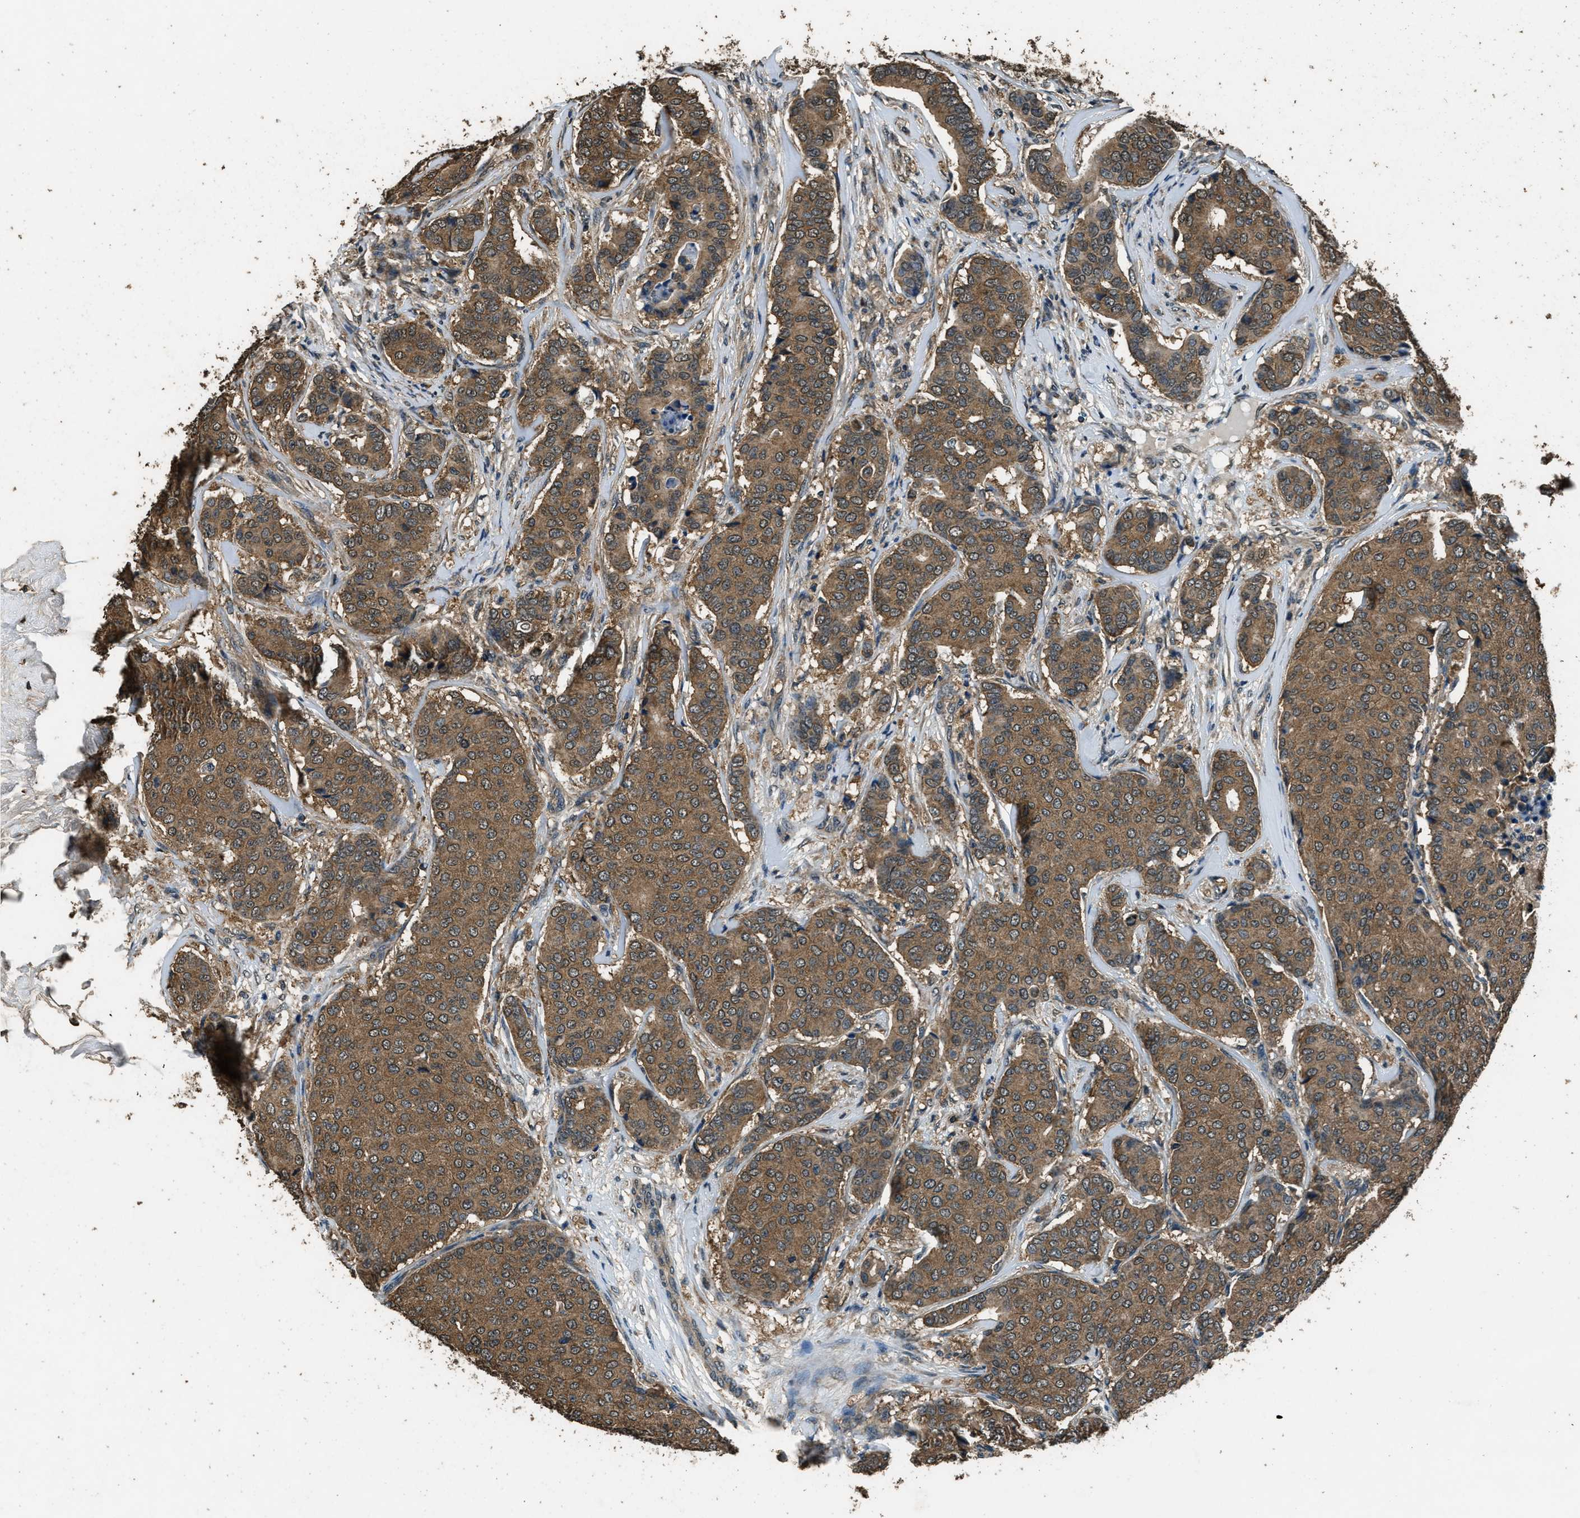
{"staining": {"intensity": "moderate", "quantity": ">75%", "location": "cytoplasmic/membranous"}, "tissue": "breast cancer", "cell_type": "Tumor cells", "image_type": "cancer", "snomed": [{"axis": "morphology", "description": "Duct carcinoma"}, {"axis": "topography", "description": "Breast"}], "caption": "Immunohistochemistry (IHC) of human breast cancer (invasive ductal carcinoma) reveals medium levels of moderate cytoplasmic/membranous expression in about >75% of tumor cells. The staining was performed using DAB to visualize the protein expression in brown, while the nuclei were stained in blue with hematoxylin (Magnification: 20x).", "gene": "SALL3", "patient": {"sex": "female", "age": 75}}